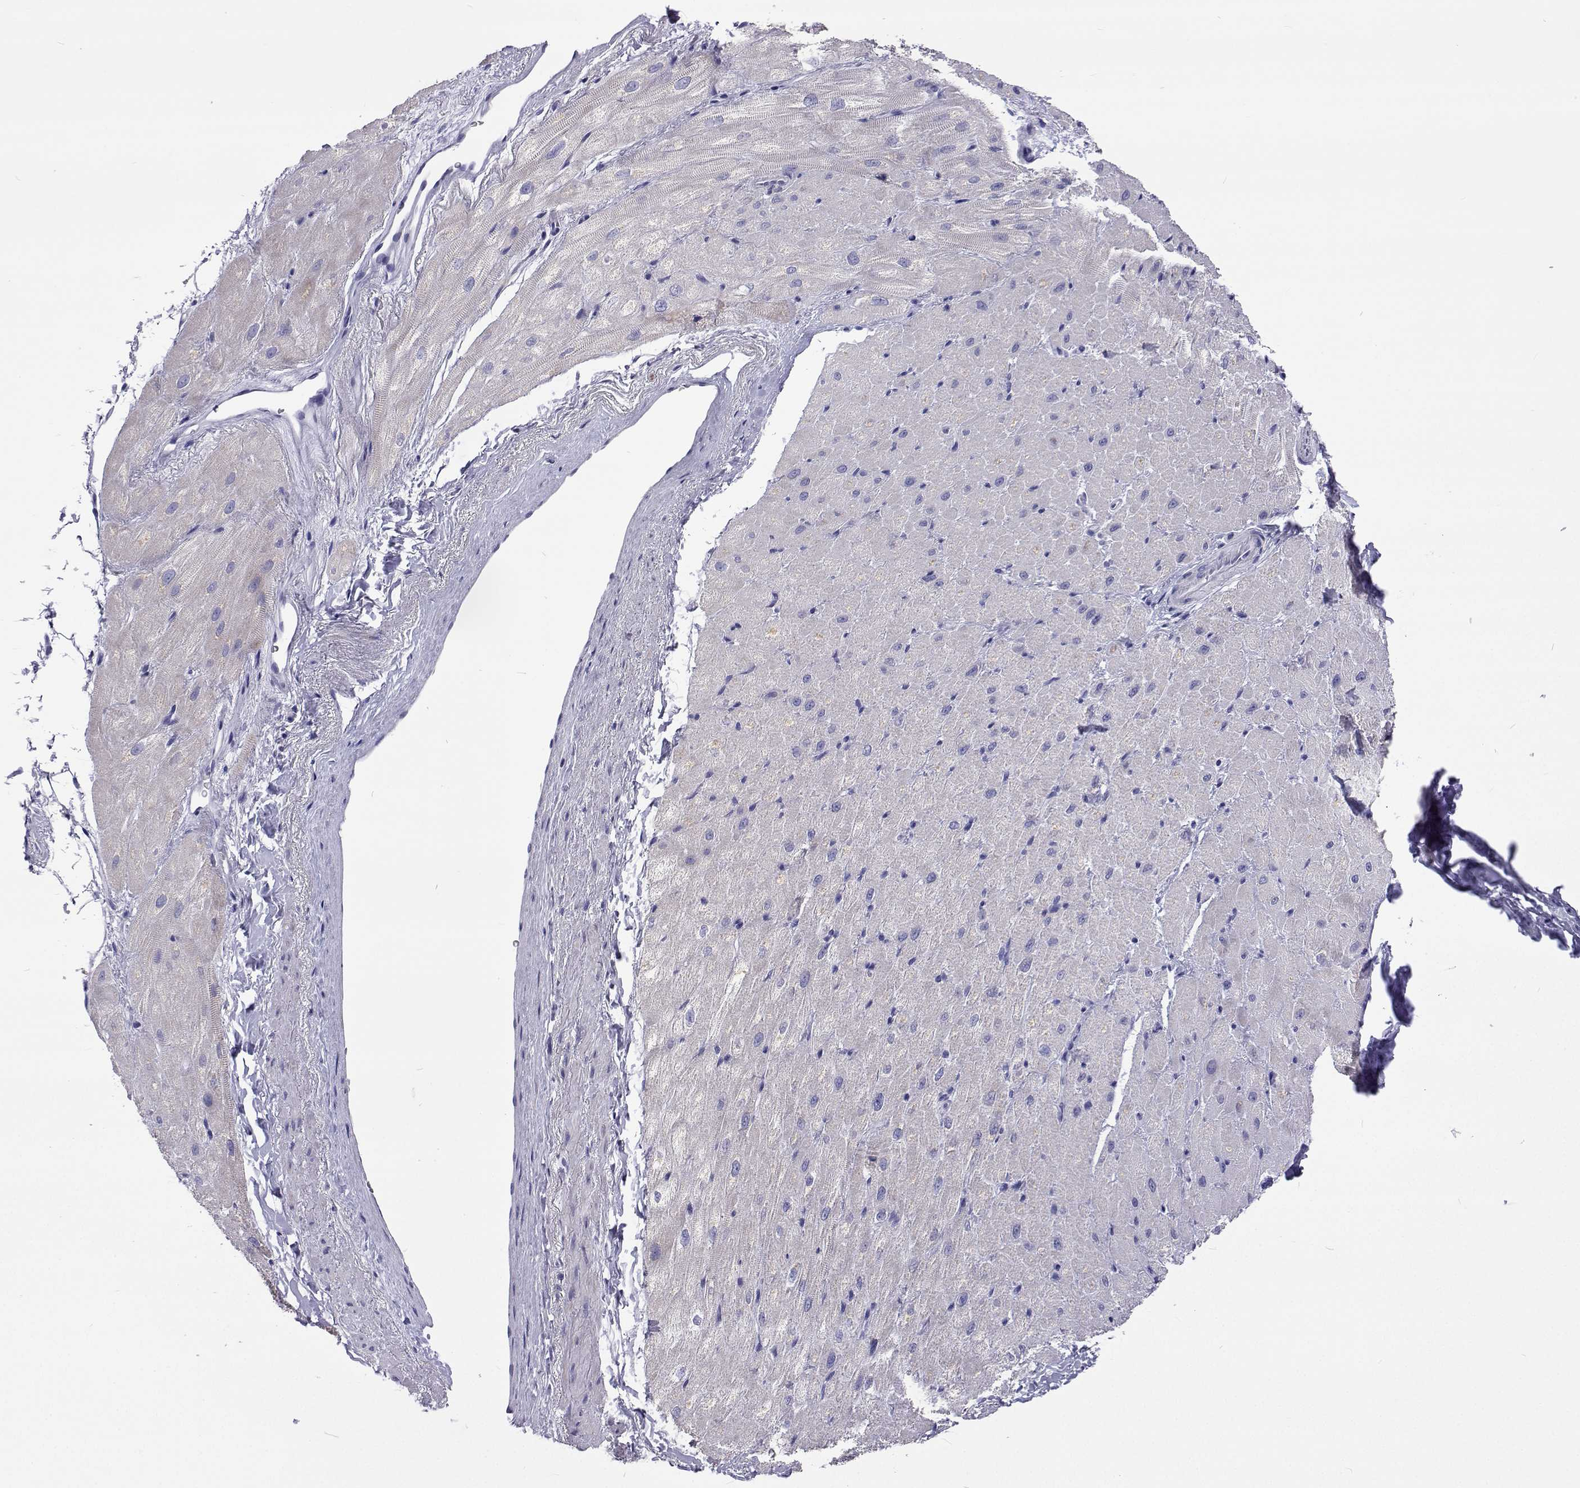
{"staining": {"intensity": "negative", "quantity": "none", "location": "none"}, "tissue": "heart muscle", "cell_type": "Cardiomyocytes", "image_type": "normal", "snomed": [{"axis": "morphology", "description": "Normal tissue, NOS"}, {"axis": "topography", "description": "Heart"}], "caption": "Immunohistochemistry photomicrograph of benign heart muscle: heart muscle stained with DAB (3,3'-diaminobenzidine) exhibits no significant protein expression in cardiomyocytes.", "gene": "UMODL1", "patient": {"sex": "male", "age": 62}}